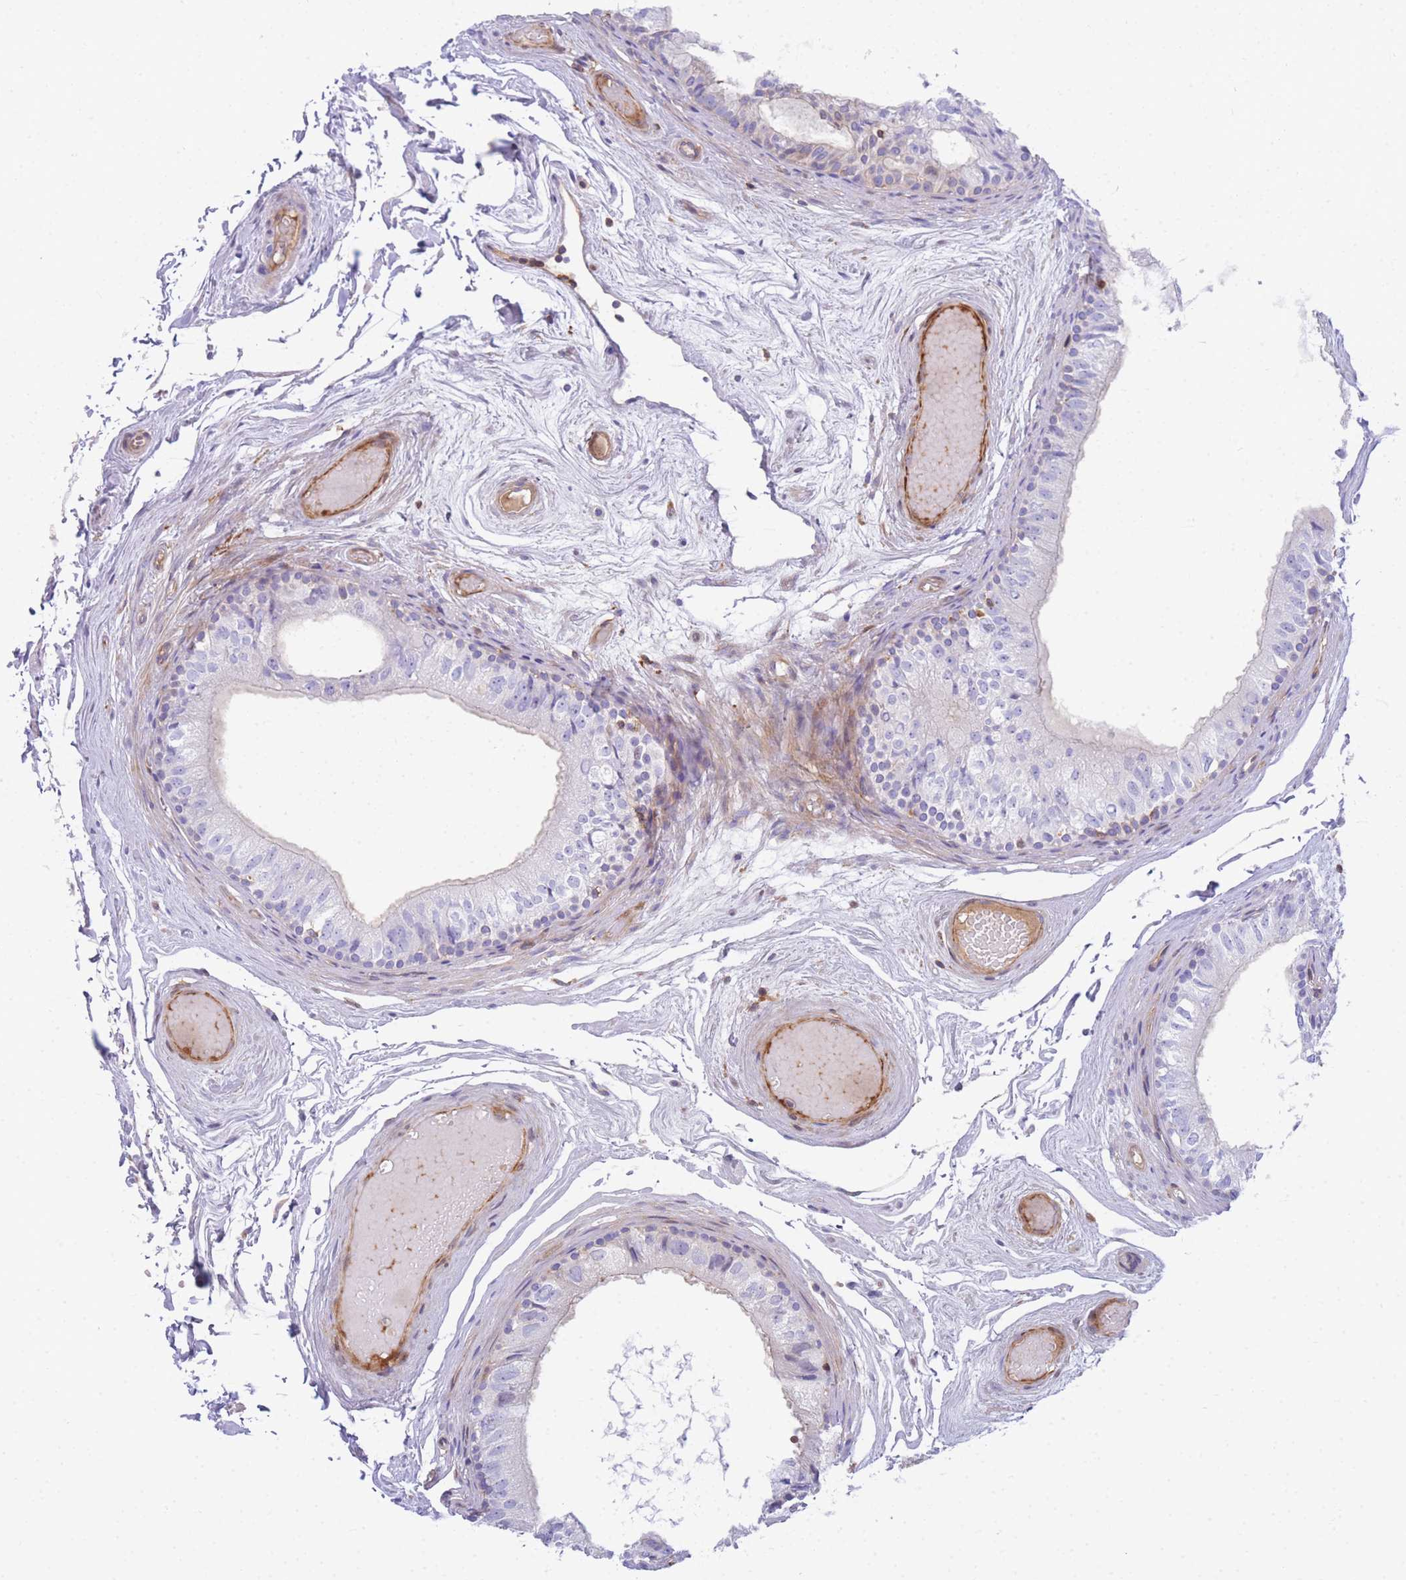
{"staining": {"intensity": "negative", "quantity": "none", "location": "none"}, "tissue": "epididymis", "cell_type": "Glandular cells", "image_type": "normal", "snomed": [{"axis": "morphology", "description": "Normal tissue, NOS"}, {"axis": "topography", "description": "Epididymis"}], "caption": "A photomicrograph of epididymis stained for a protein exhibits no brown staining in glandular cells. The staining is performed using DAB (3,3'-diaminobenzidine) brown chromogen with nuclei counter-stained in using hematoxylin.", "gene": "FBN3", "patient": {"sex": "male", "age": 79}}